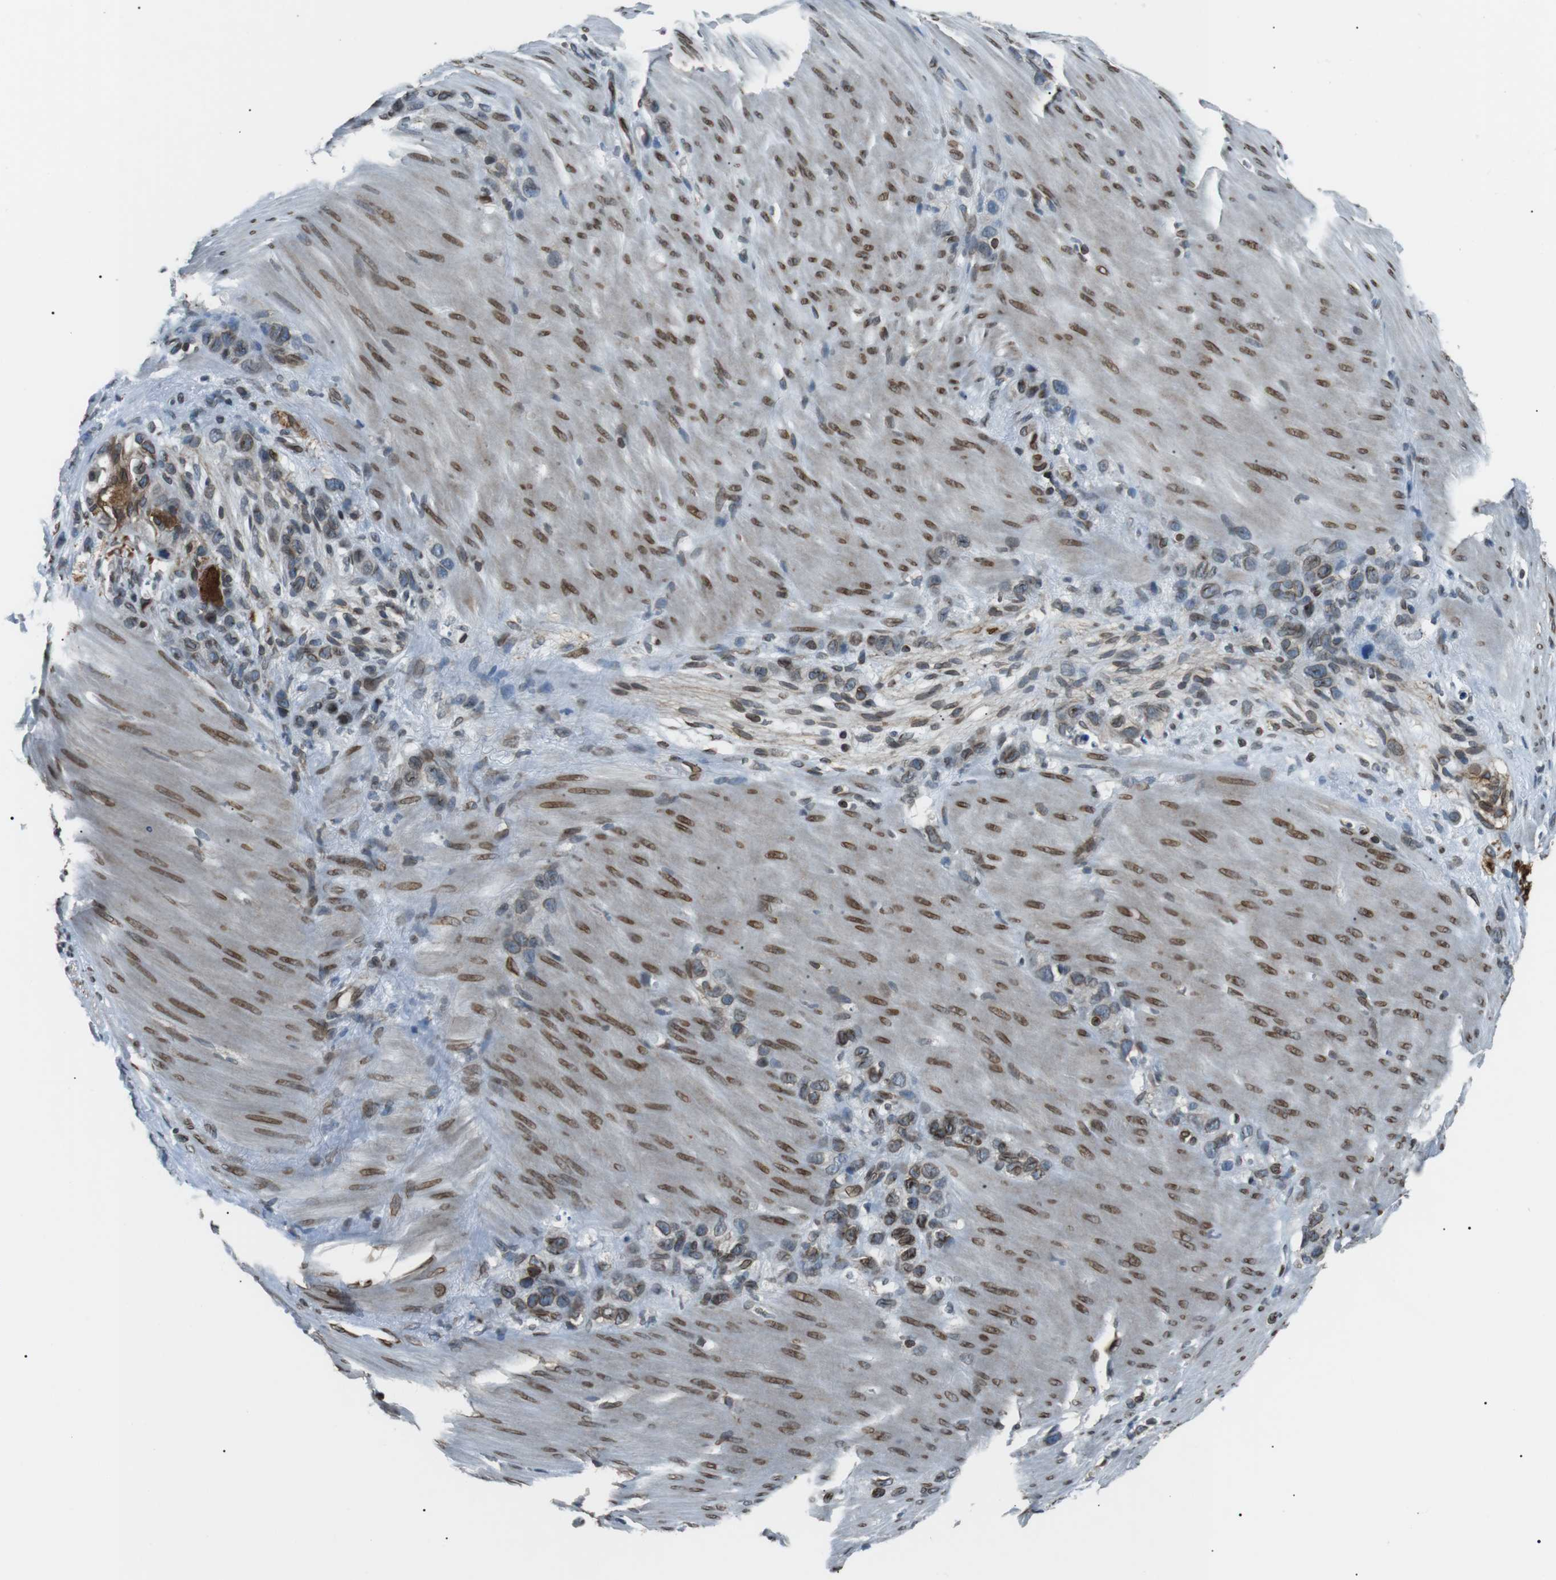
{"staining": {"intensity": "moderate", "quantity": "25%-75%", "location": "cytoplasmic/membranous,nuclear"}, "tissue": "stomach cancer", "cell_type": "Tumor cells", "image_type": "cancer", "snomed": [{"axis": "morphology", "description": "Normal tissue, NOS"}, {"axis": "morphology", "description": "Adenocarcinoma, NOS"}, {"axis": "morphology", "description": "Adenocarcinoma, High grade"}, {"axis": "topography", "description": "Stomach, upper"}, {"axis": "topography", "description": "Stomach"}], "caption": "Brown immunohistochemical staining in stomach cancer reveals moderate cytoplasmic/membranous and nuclear expression in approximately 25%-75% of tumor cells. Ihc stains the protein in brown and the nuclei are stained blue.", "gene": "TMX4", "patient": {"sex": "female", "age": 65}}